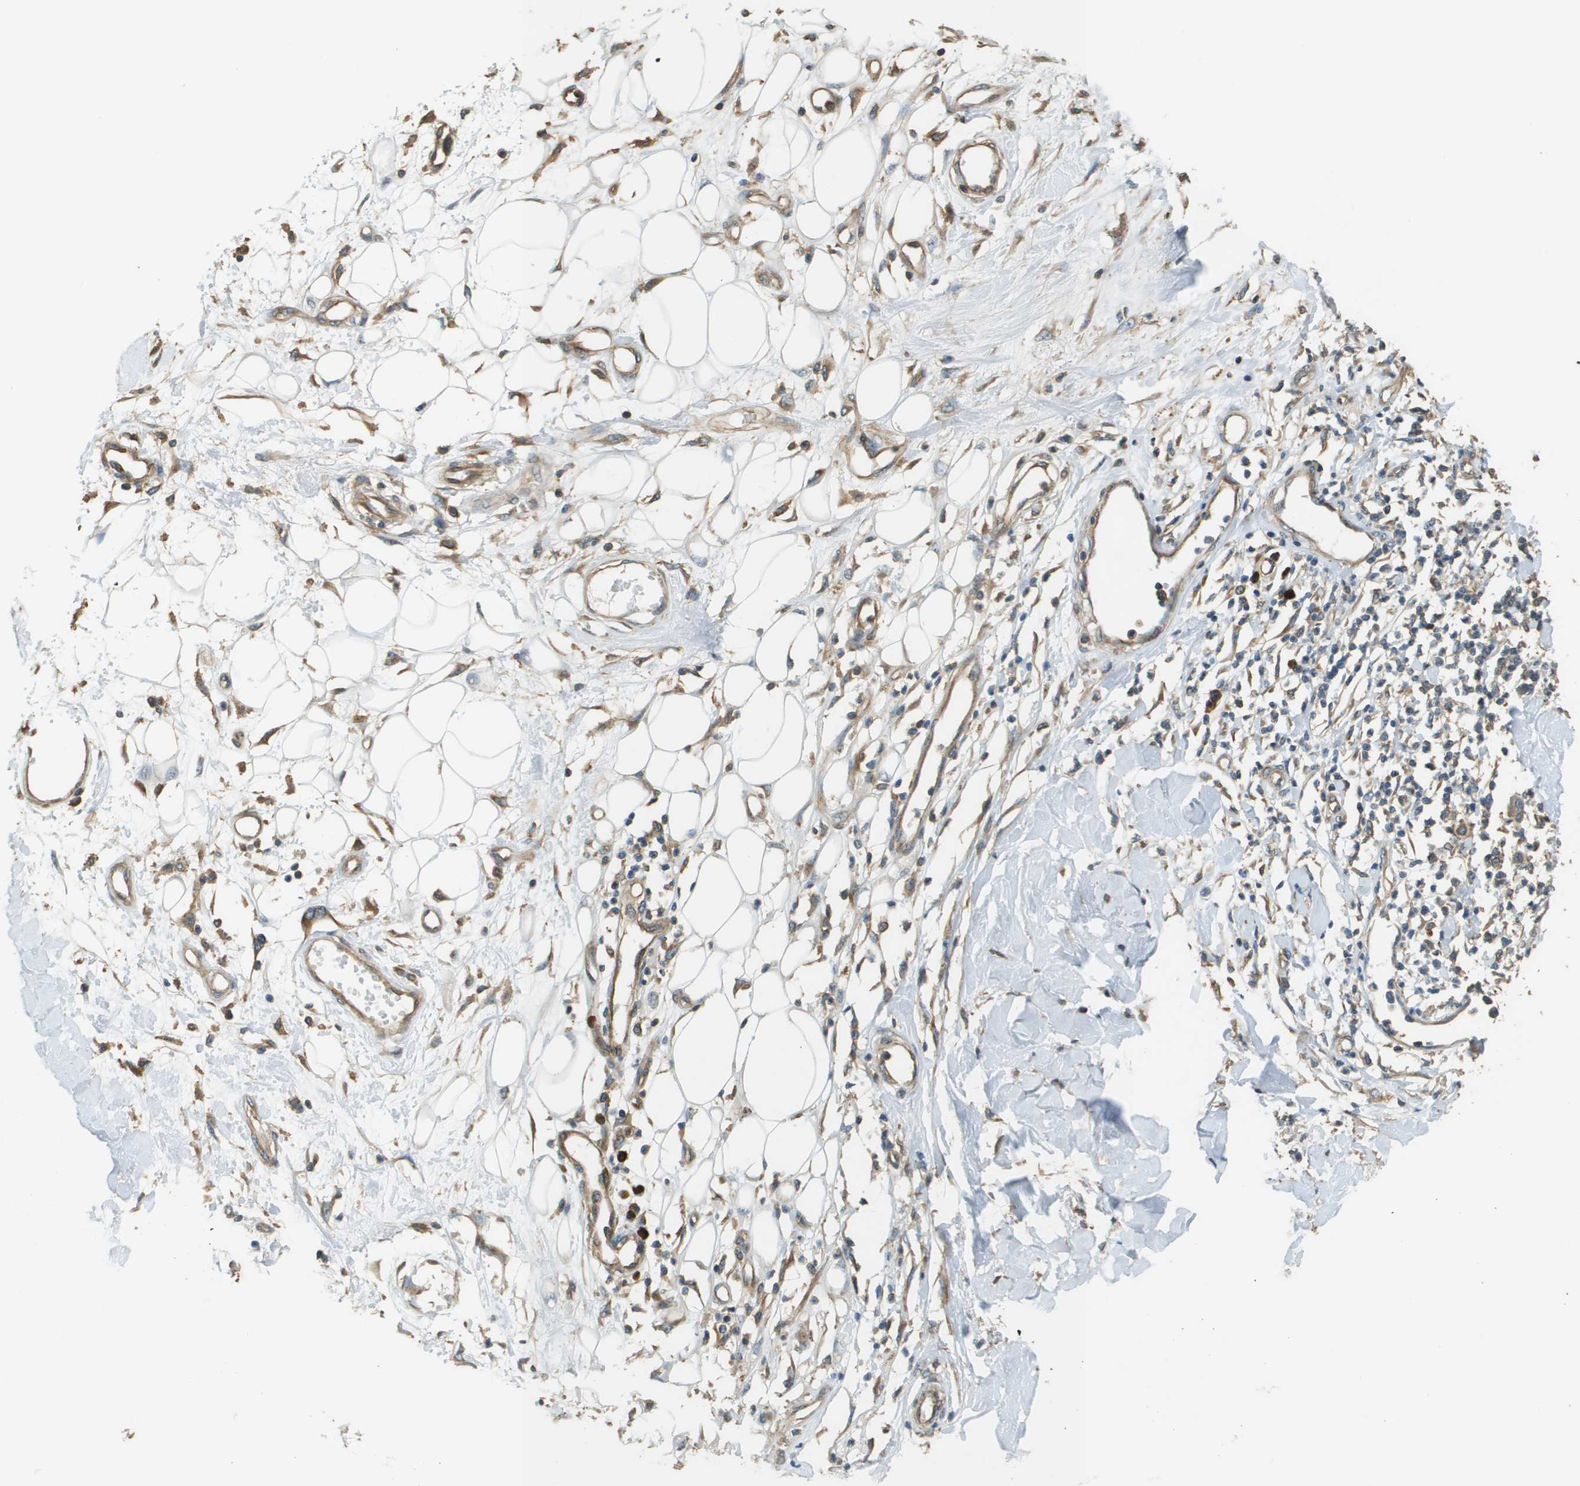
{"staining": {"intensity": "moderate", "quantity": "25%-75%", "location": "cytoplasmic/membranous"}, "tissue": "adipose tissue", "cell_type": "Adipocytes", "image_type": "normal", "snomed": [{"axis": "morphology", "description": "Normal tissue, NOS"}, {"axis": "morphology", "description": "Squamous cell carcinoma, NOS"}, {"axis": "topography", "description": "Skin"}, {"axis": "topography", "description": "Peripheral nerve tissue"}], "caption": "Human adipose tissue stained for a protein (brown) displays moderate cytoplasmic/membranous positive positivity in approximately 25%-75% of adipocytes.", "gene": "DNAJB11", "patient": {"sex": "male", "age": 83}}